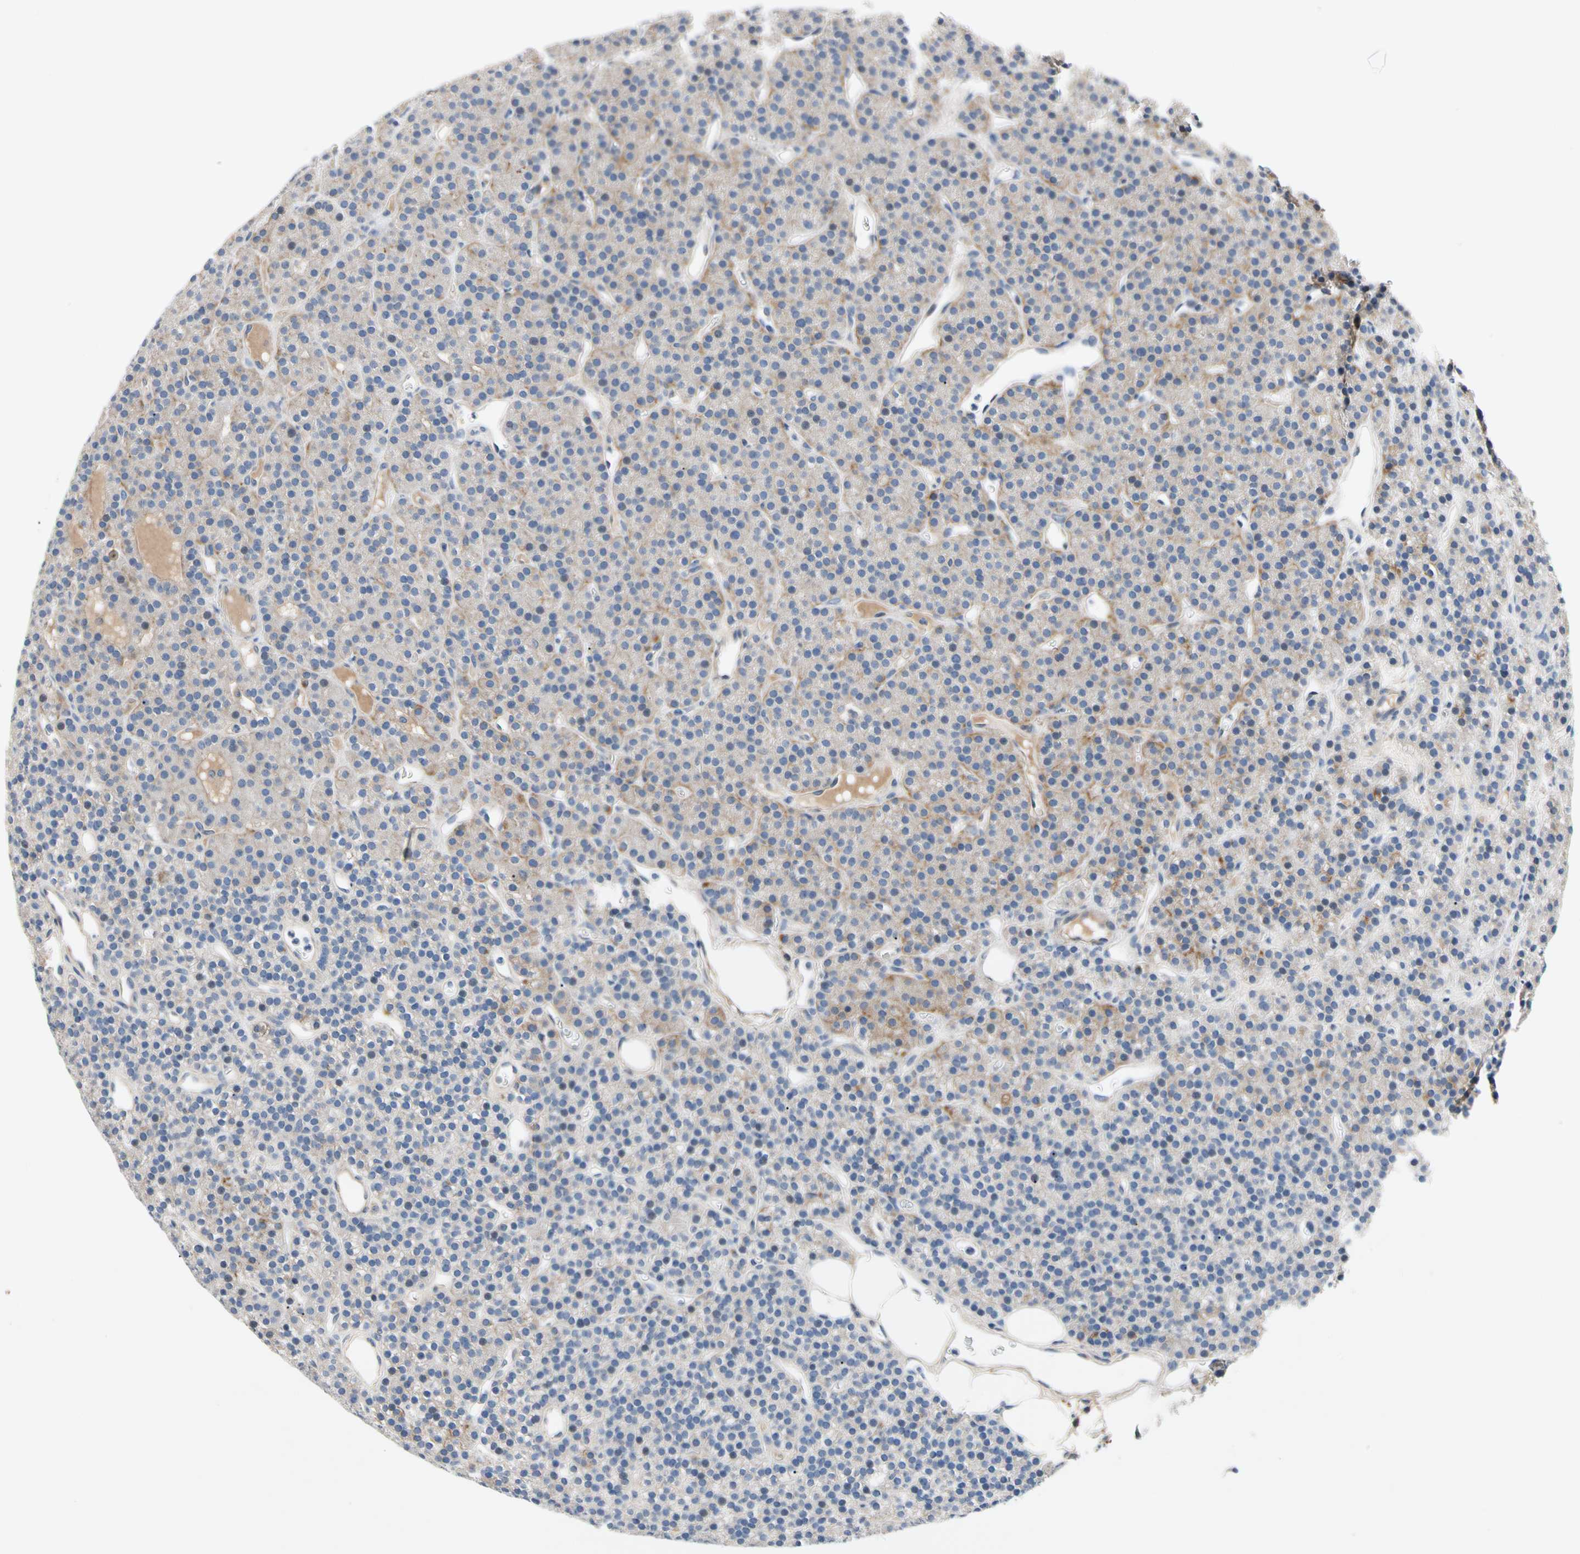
{"staining": {"intensity": "weak", "quantity": "25%-75%", "location": "cytoplasmic/membranous"}, "tissue": "parathyroid gland", "cell_type": "Glandular cells", "image_type": "normal", "snomed": [{"axis": "morphology", "description": "Normal tissue, NOS"}, {"axis": "morphology", "description": "Hyperplasia, NOS"}, {"axis": "topography", "description": "Parathyroid gland"}], "caption": "Immunohistochemistry (IHC) image of unremarkable parathyroid gland: human parathyroid gland stained using IHC demonstrates low levels of weak protein expression localized specifically in the cytoplasmic/membranous of glandular cells, appearing as a cytoplasmic/membranous brown color.", "gene": "GAS6", "patient": {"sex": "male", "age": 44}}